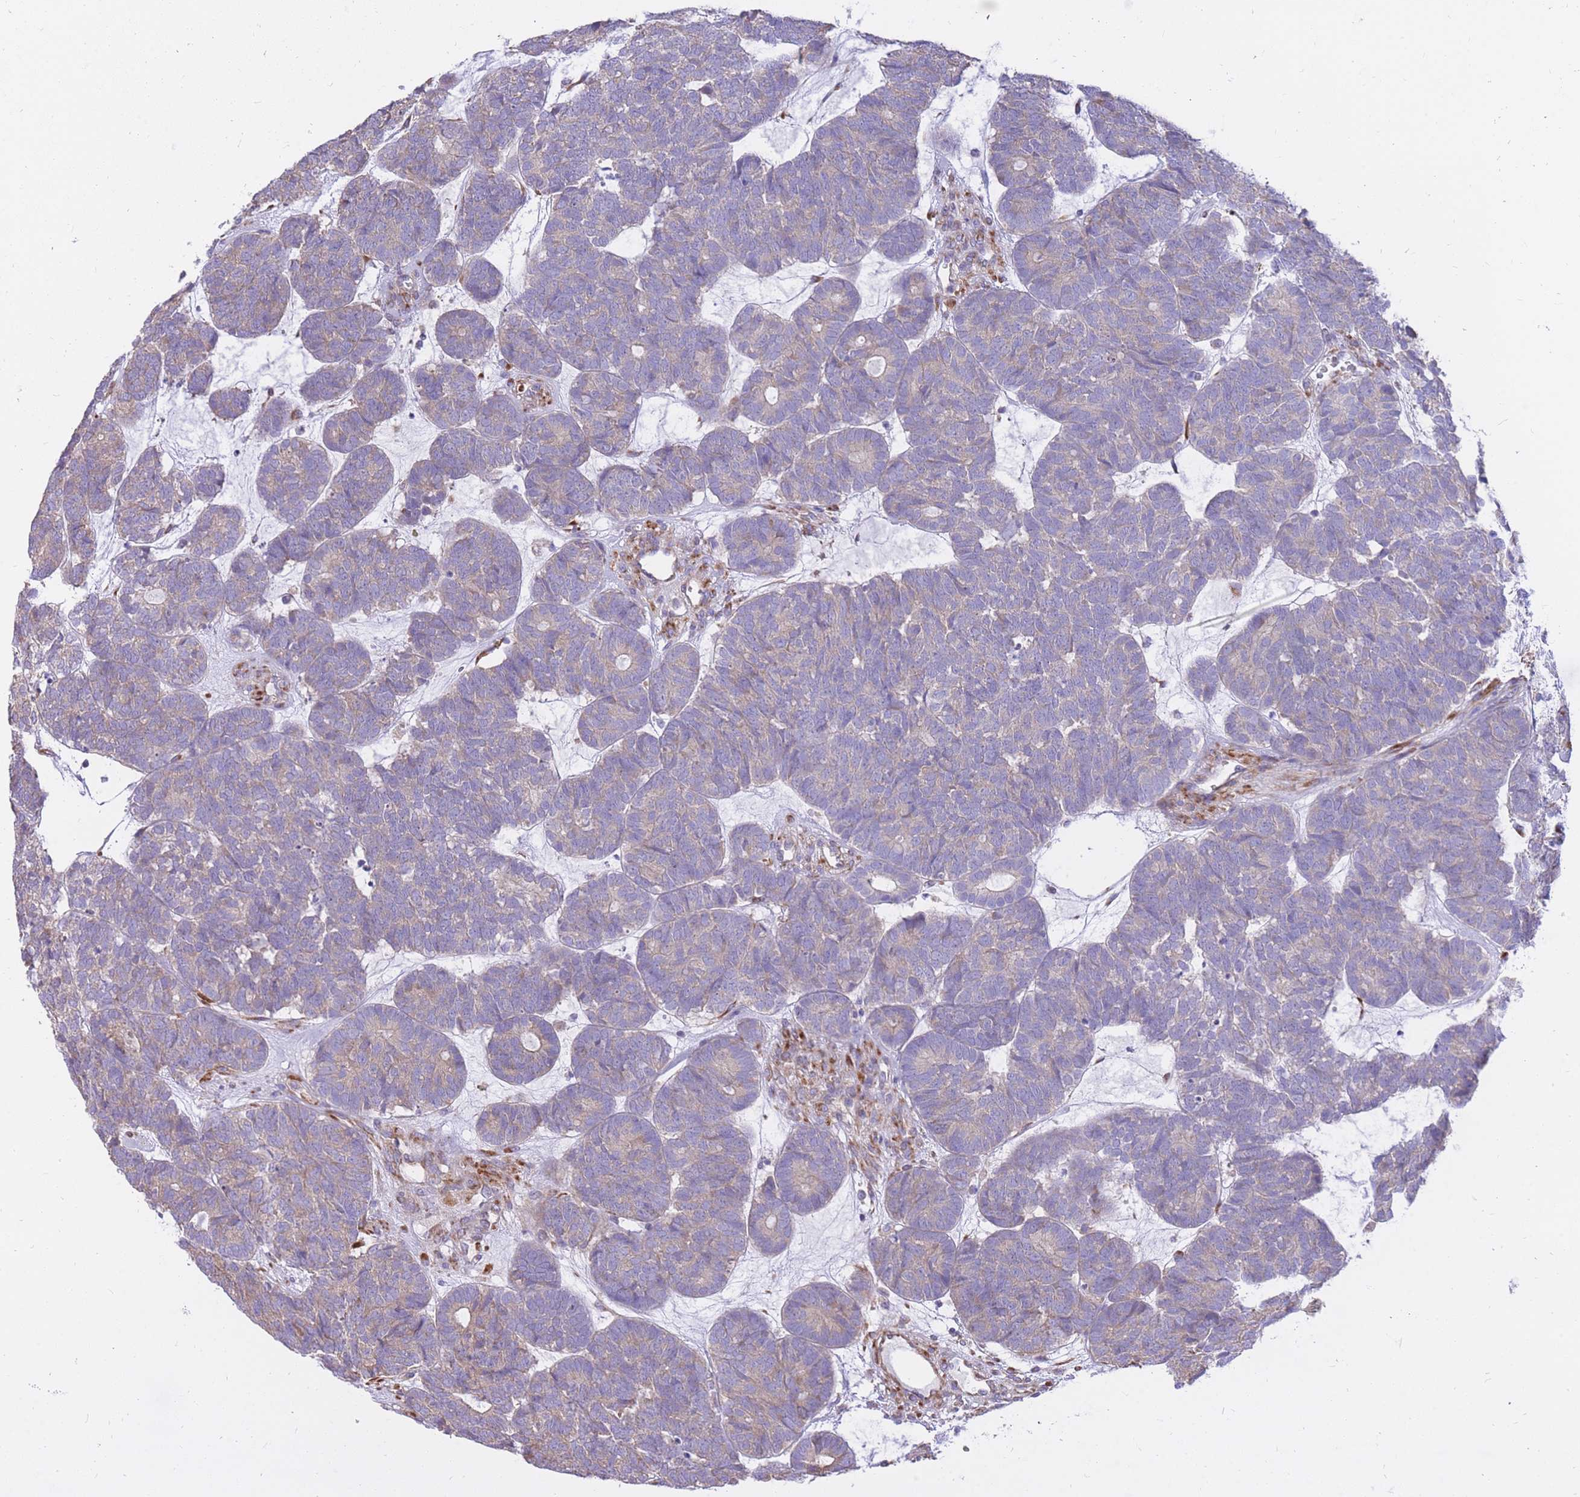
{"staining": {"intensity": "weak", "quantity": "<25%", "location": "cytoplasmic/membranous"}, "tissue": "head and neck cancer", "cell_type": "Tumor cells", "image_type": "cancer", "snomed": [{"axis": "morphology", "description": "Adenocarcinoma, NOS"}, {"axis": "topography", "description": "Head-Neck"}], "caption": "Head and neck cancer (adenocarcinoma) was stained to show a protein in brown. There is no significant expression in tumor cells.", "gene": "GBP7", "patient": {"sex": "female", "age": 81}}